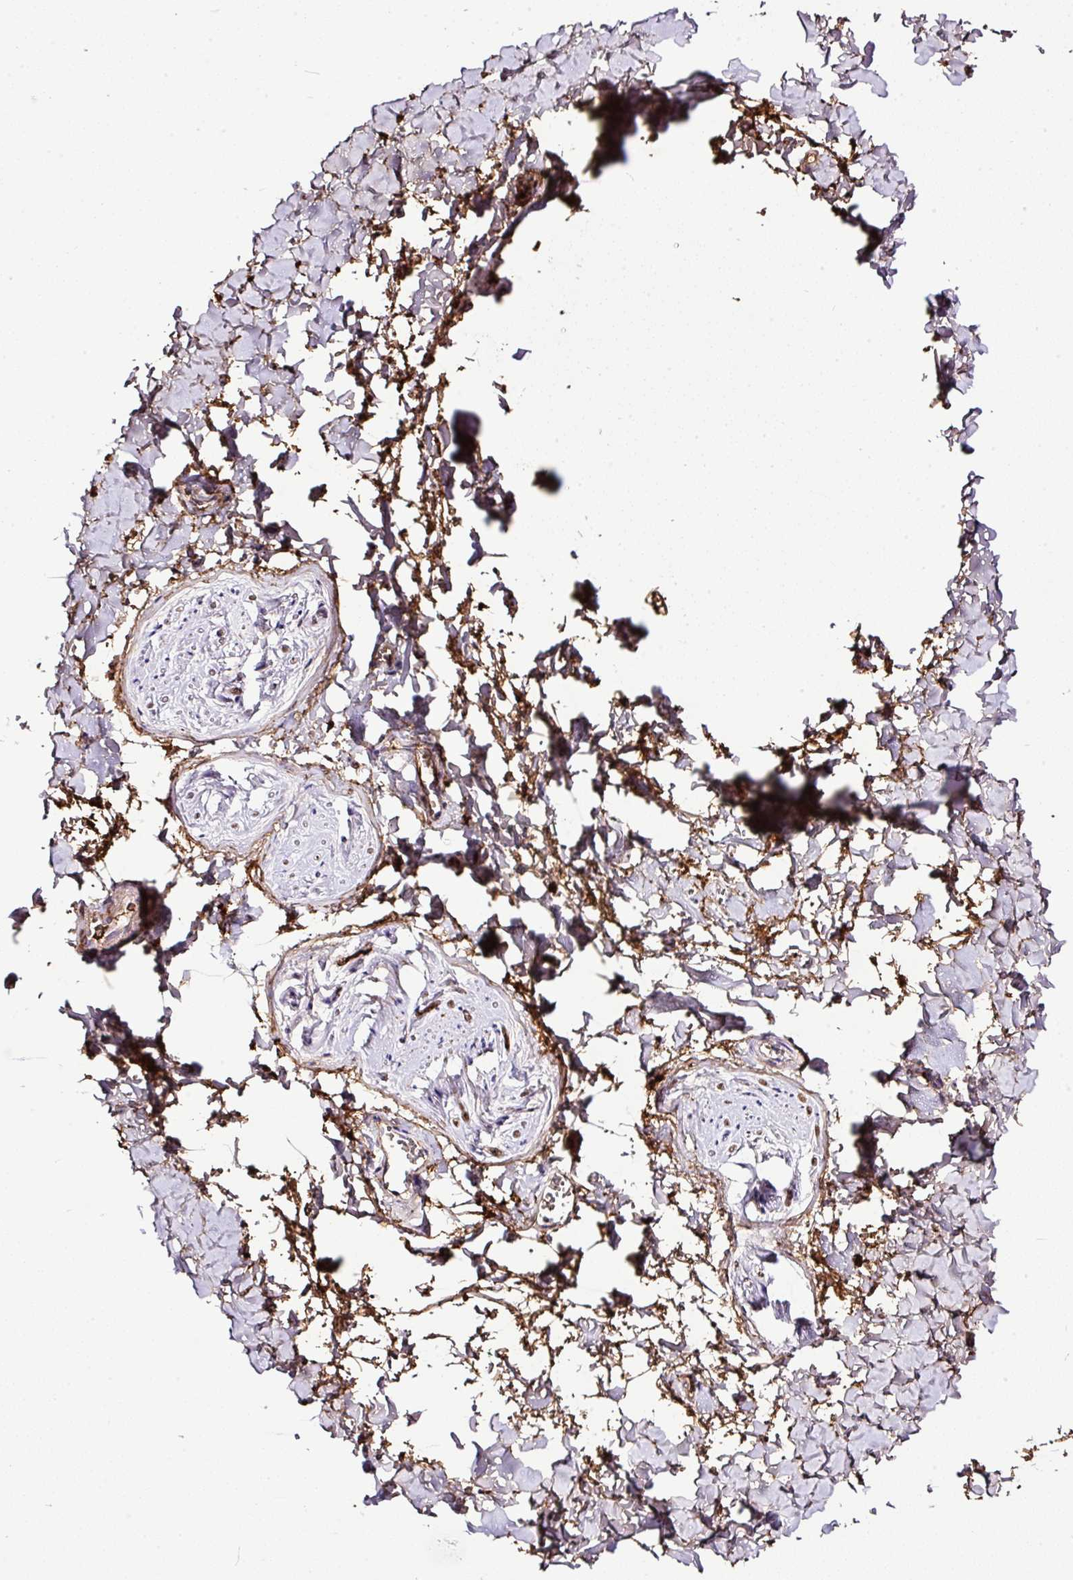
{"staining": {"intensity": "negative", "quantity": "none", "location": "none"}, "tissue": "adipose tissue", "cell_type": "Adipocytes", "image_type": "normal", "snomed": [{"axis": "morphology", "description": "Normal tissue, NOS"}, {"axis": "topography", "description": "Vulva"}, {"axis": "topography", "description": "Vagina"}, {"axis": "topography", "description": "Peripheral nerve tissue"}], "caption": "Immunohistochemistry (IHC) micrograph of normal adipose tissue: adipose tissue stained with DAB displays no significant protein expression in adipocytes.", "gene": "CLEC3B", "patient": {"sex": "female", "age": 66}}